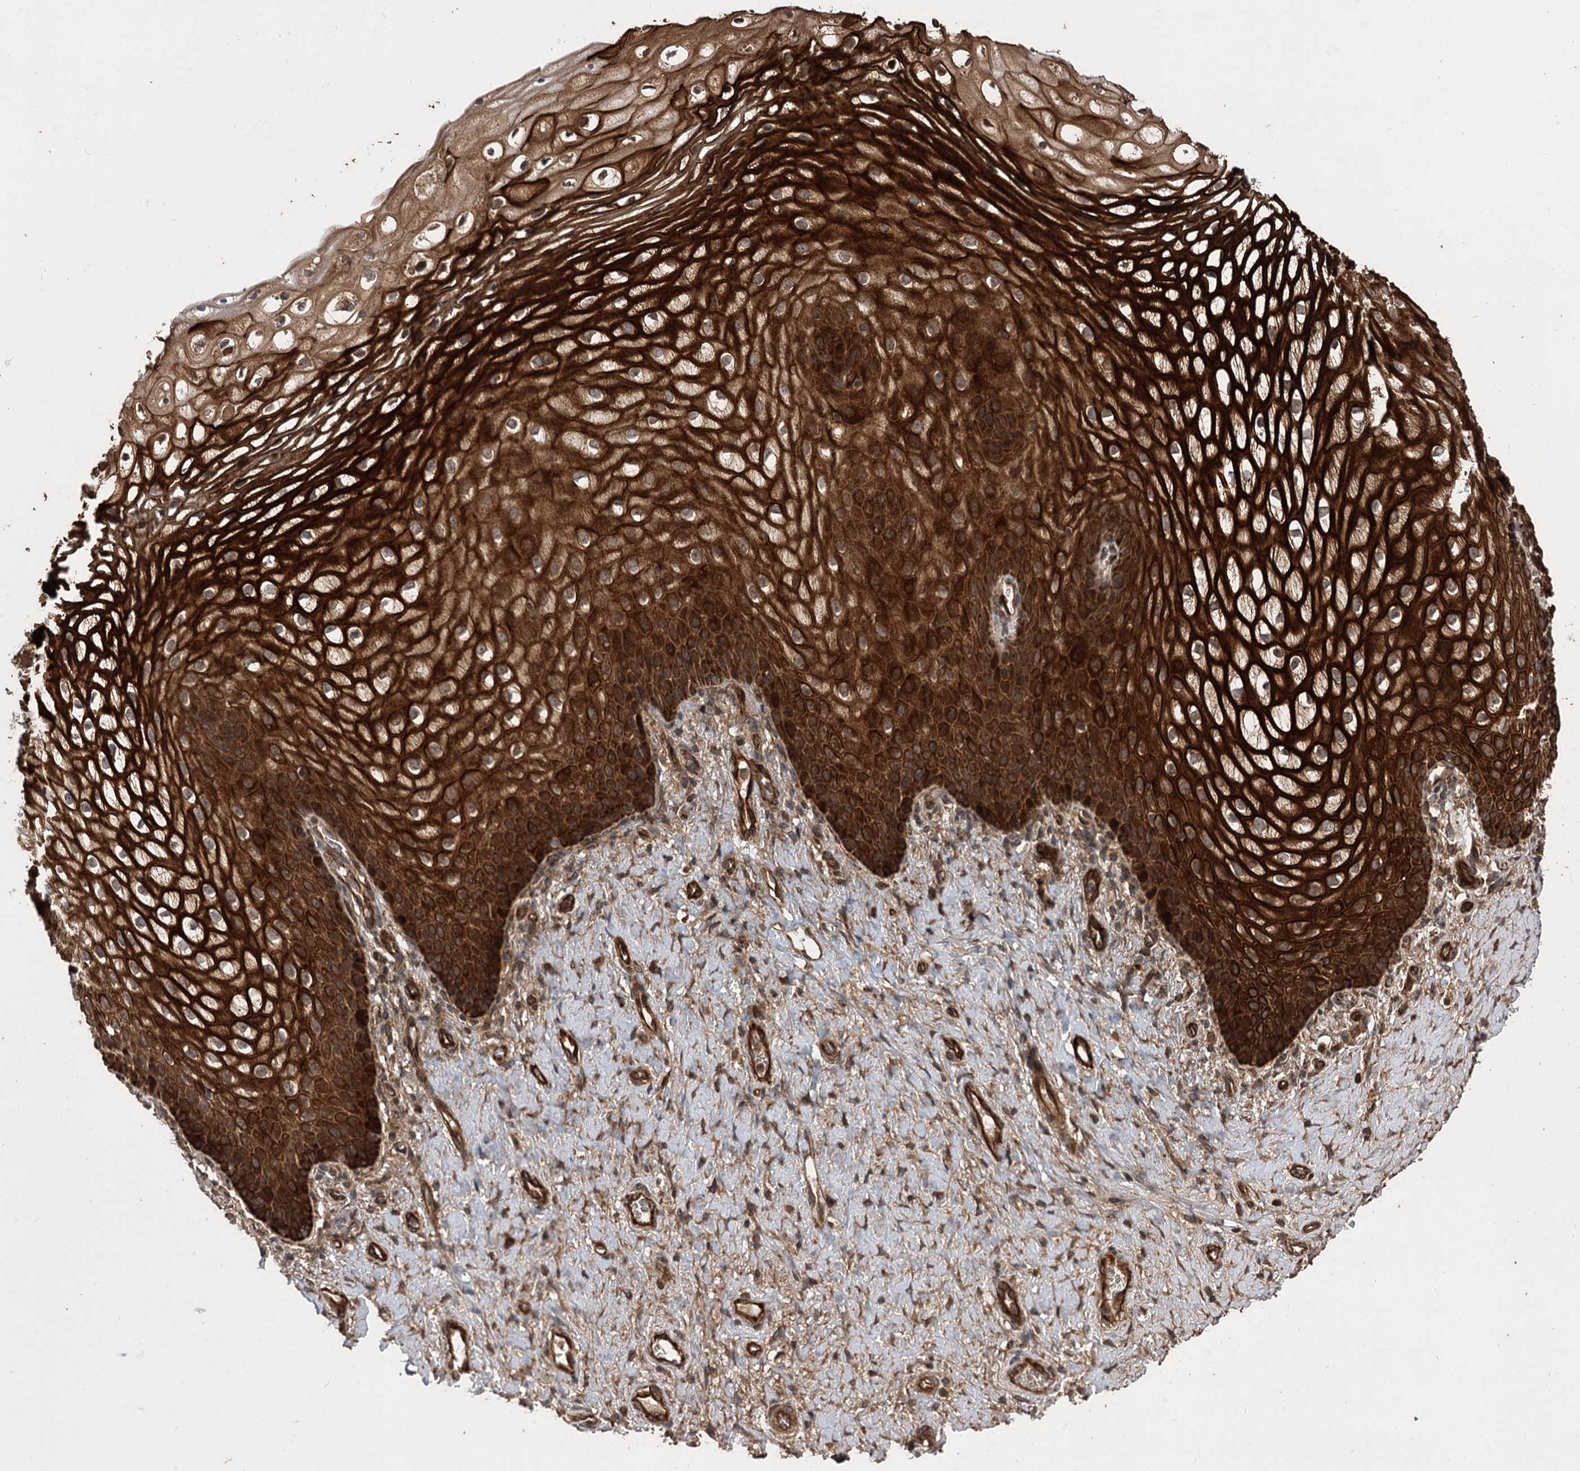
{"staining": {"intensity": "strong", "quantity": ">75%", "location": "cytoplasmic/membranous"}, "tissue": "vagina", "cell_type": "Squamous epithelial cells", "image_type": "normal", "snomed": [{"axis": "morphology", "description": "Normal tissue, NOS"}, {"axis": "topography", "description": "Vagina"}], "caption": "Immunohistochemical staining of unremarkable vagina displays high levels of strong cytoplasmic/membranous expression in about >75% of squamous epithelial cells. The staining was performed using DAB (3,3'-diaminobenzidine), with brown indicating positive protein expression. Nuclei are stained blue with hematoxylin.", "gene": "RASSF3", "patient": {"sex": "female", "age": 60}}